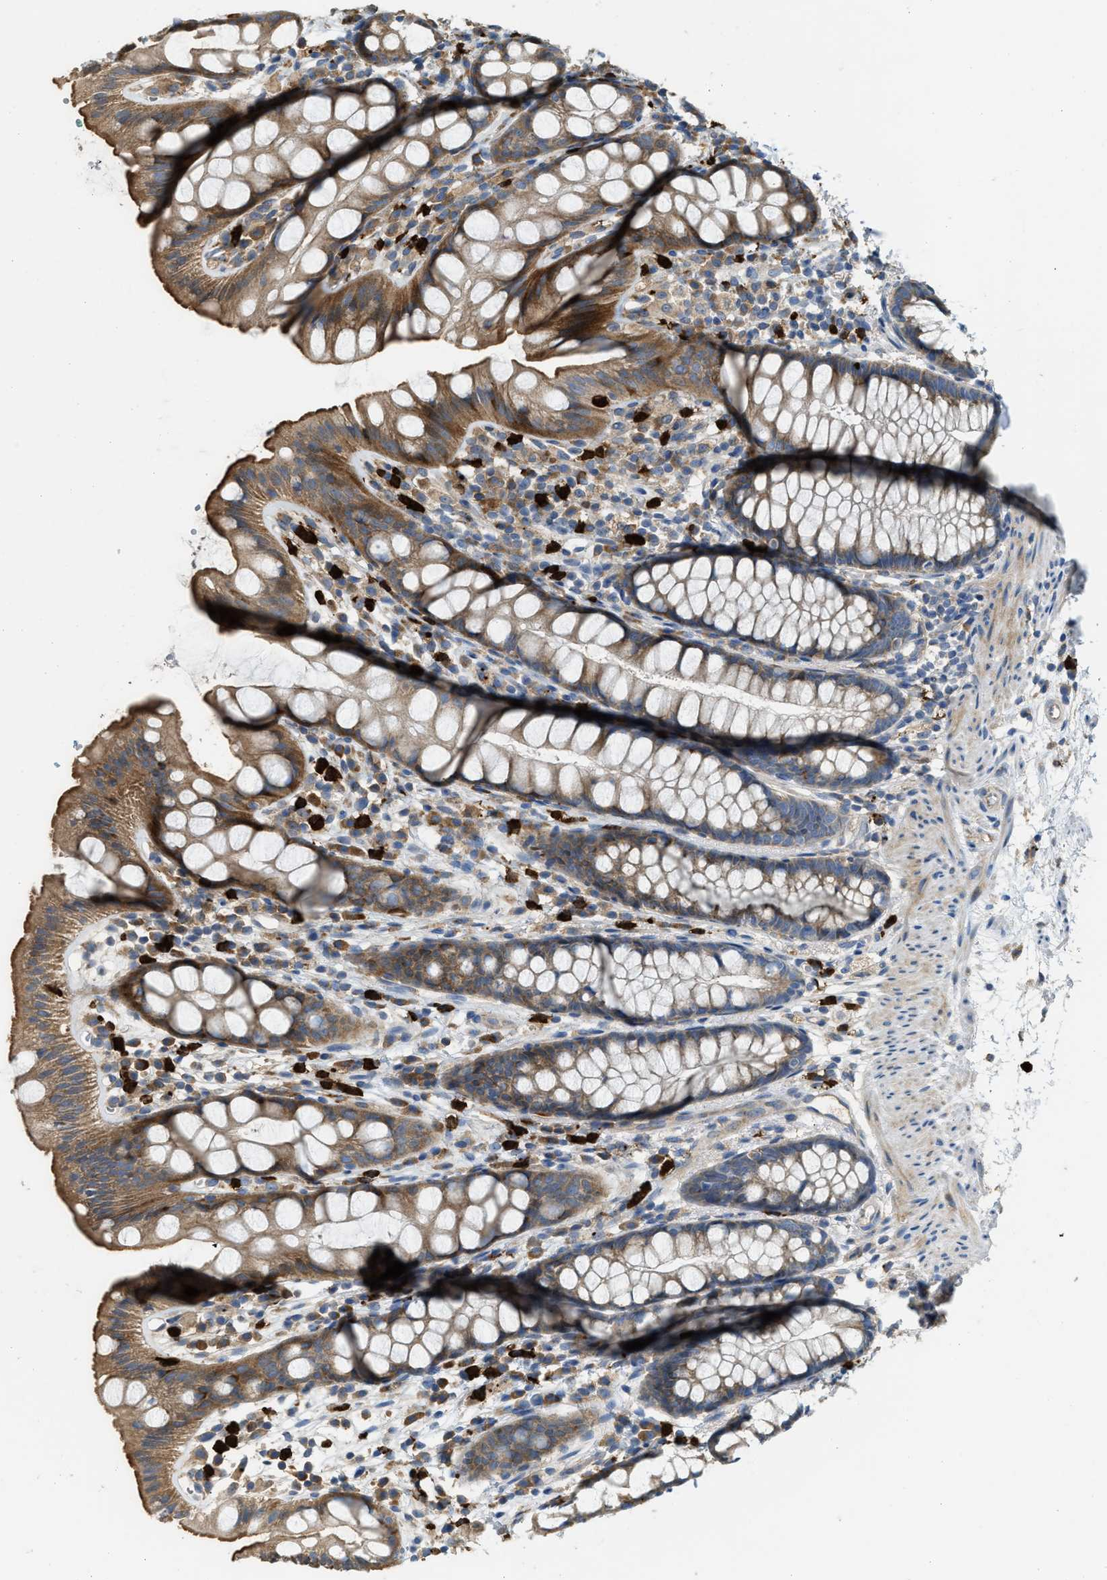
{"staining": {"intensity": "moderate", "quantity": ">75%", "location": "cytoplasmic/membranous"}, "tissue": "rectum", "cell_type": "Glandular cells", "image_type": "normal", "snomed": [{"axis": "morphology", "description": "Normal tissue, NOS"}, {"axis": "topography", "description": "Rectum"}], "caption": "DAB immunohistochemical staining of benign rectum displays moderate cytoplasmic/membranous protein expression in about >75% of glandular cells.", "gene": "TMEM68", "patient": {"sex": "female", "age": 65}}